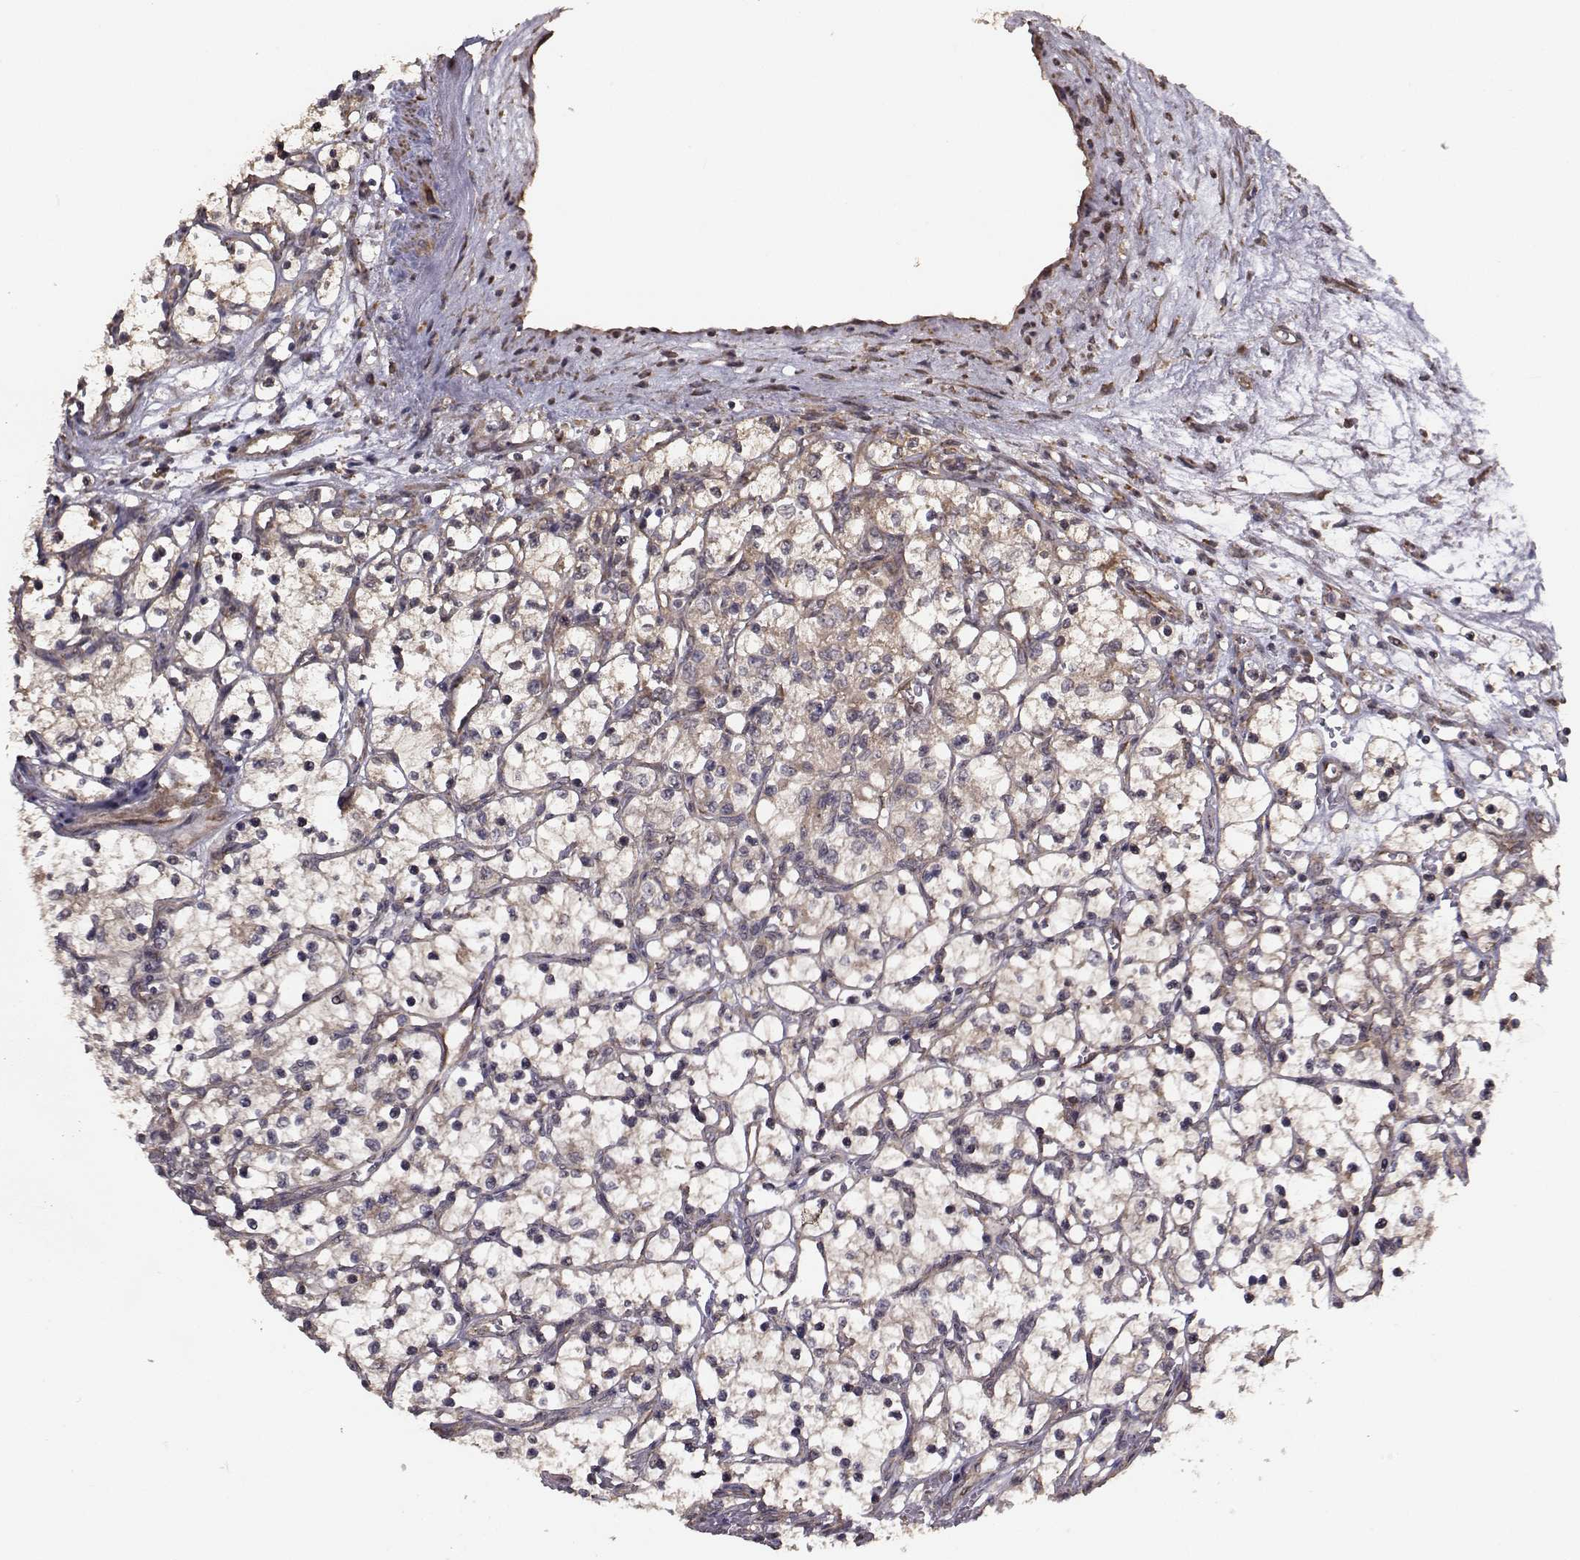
{"staining": {"intensity": "weak", "quantity": "25%-75%", "location": "cytoplasmic/membranous"}, "tissue": "renal cancer", "cell_type": "Tumor cells", "image_type": "cancer", "snomed": [{"axis": "morphology", "description": "Adenocarcinoma, NOS"}, {"axis": "topography", "description": "Kidney"}], "caption": "Immunohistochemical staining of human renal cancer (adenocarcinoma) shows low levels of weak cytoplasmic/membranous protein staining in approximately 25%-75% of tumor cells.", "gene": "TRIP10", "patient": {"sex": "female", "age": 69}}